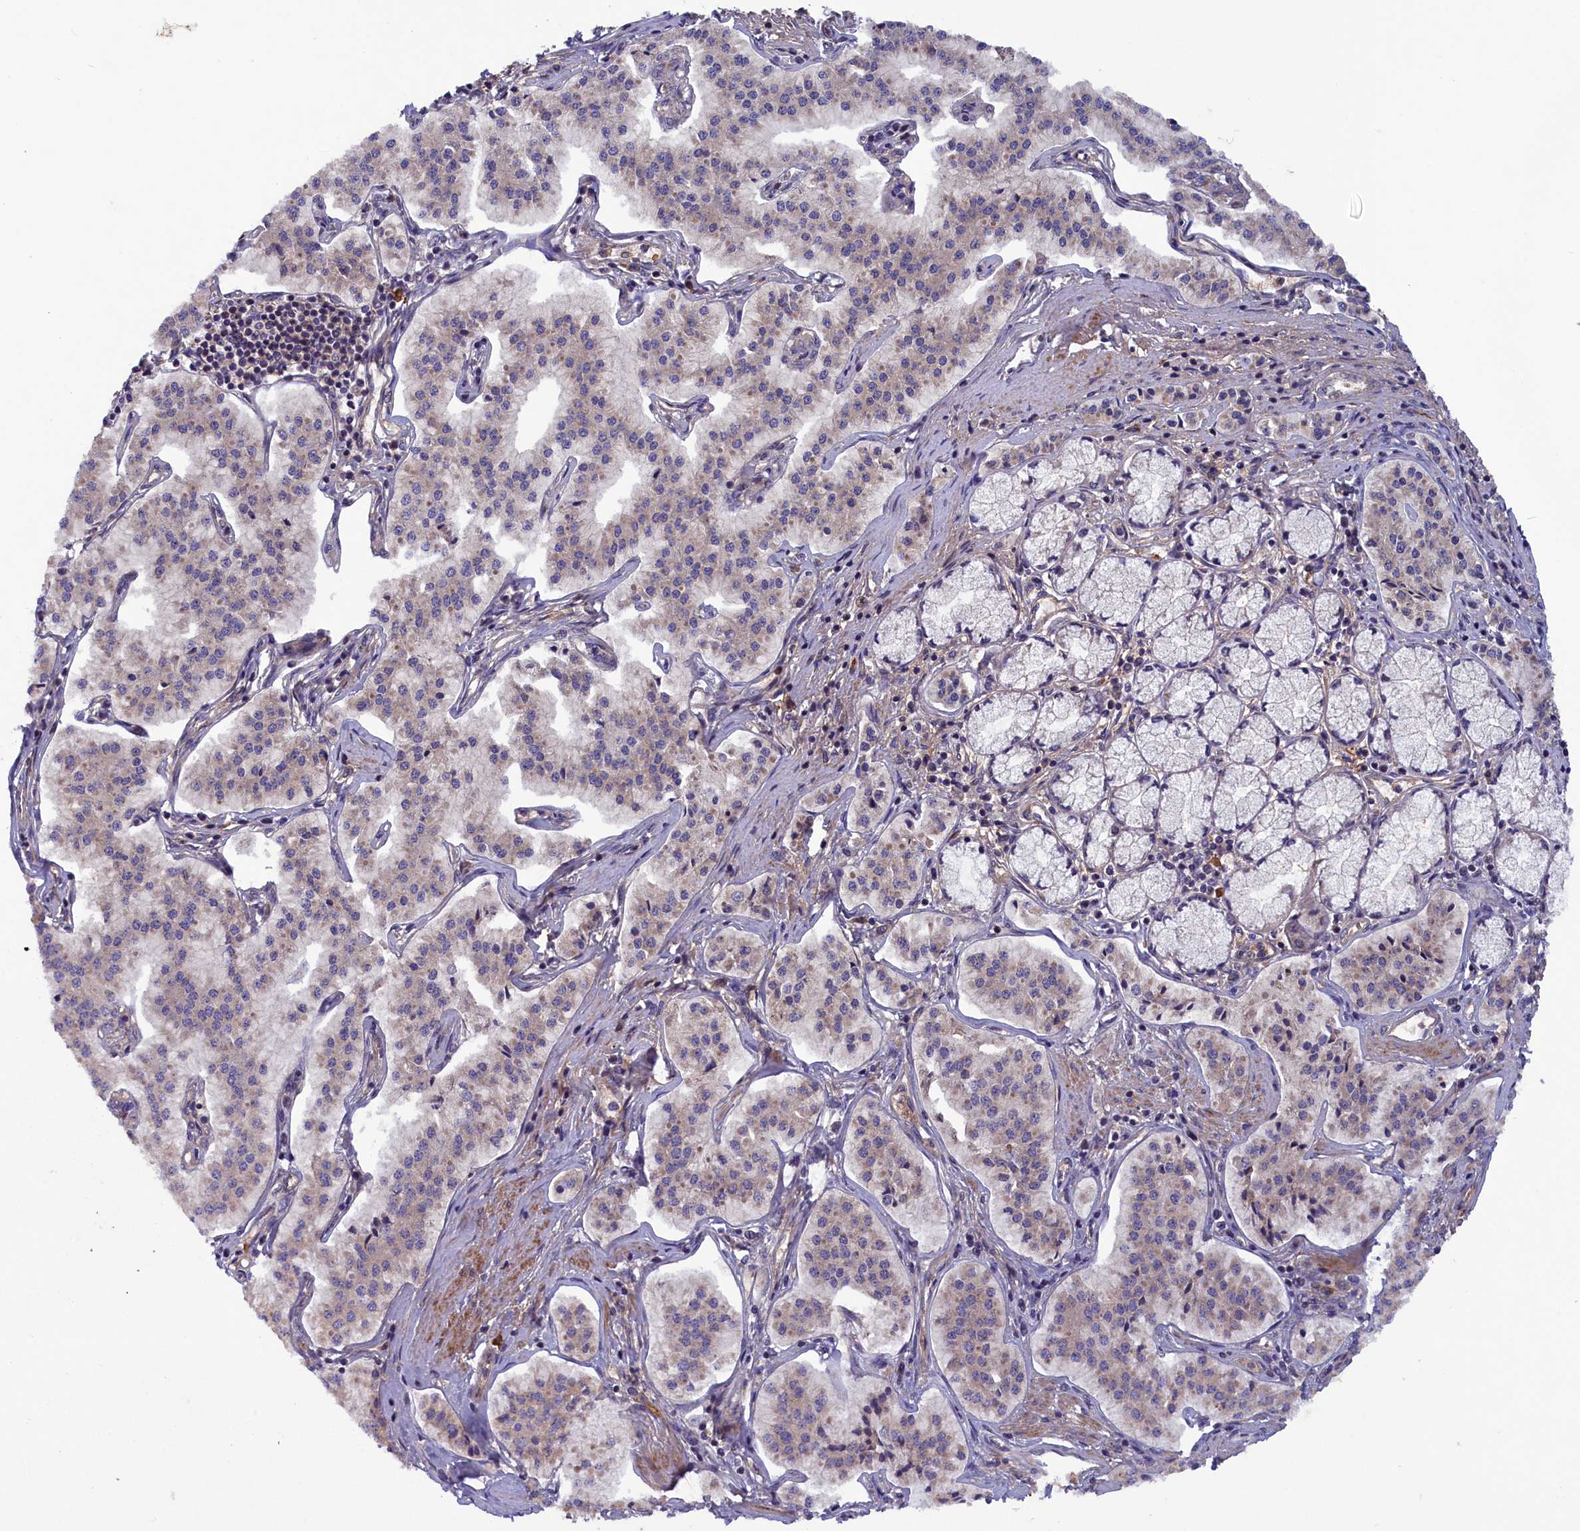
{"staining": {"intensity": "weak", "quantity": ">75%", "location": "cytoplasmic/membranous"}, "tissue": "pancreatic cancer", "cell_type": "Tumor cells", "image_type": "cancer", "snomed": [{"axis": "morphology", "description": "Adenocarcinoma, NOS"}, {"axis": "topography", "description": "Pancreas"}], "caption": "Immunohistochemical staining of adenocarcinoma (pancreatic) shows weak cytoplasmic/membranous protein staining in about >75% of tumor cells.", "gene": "NUBP1", "patient": {"sex": "female", "age": 50}}